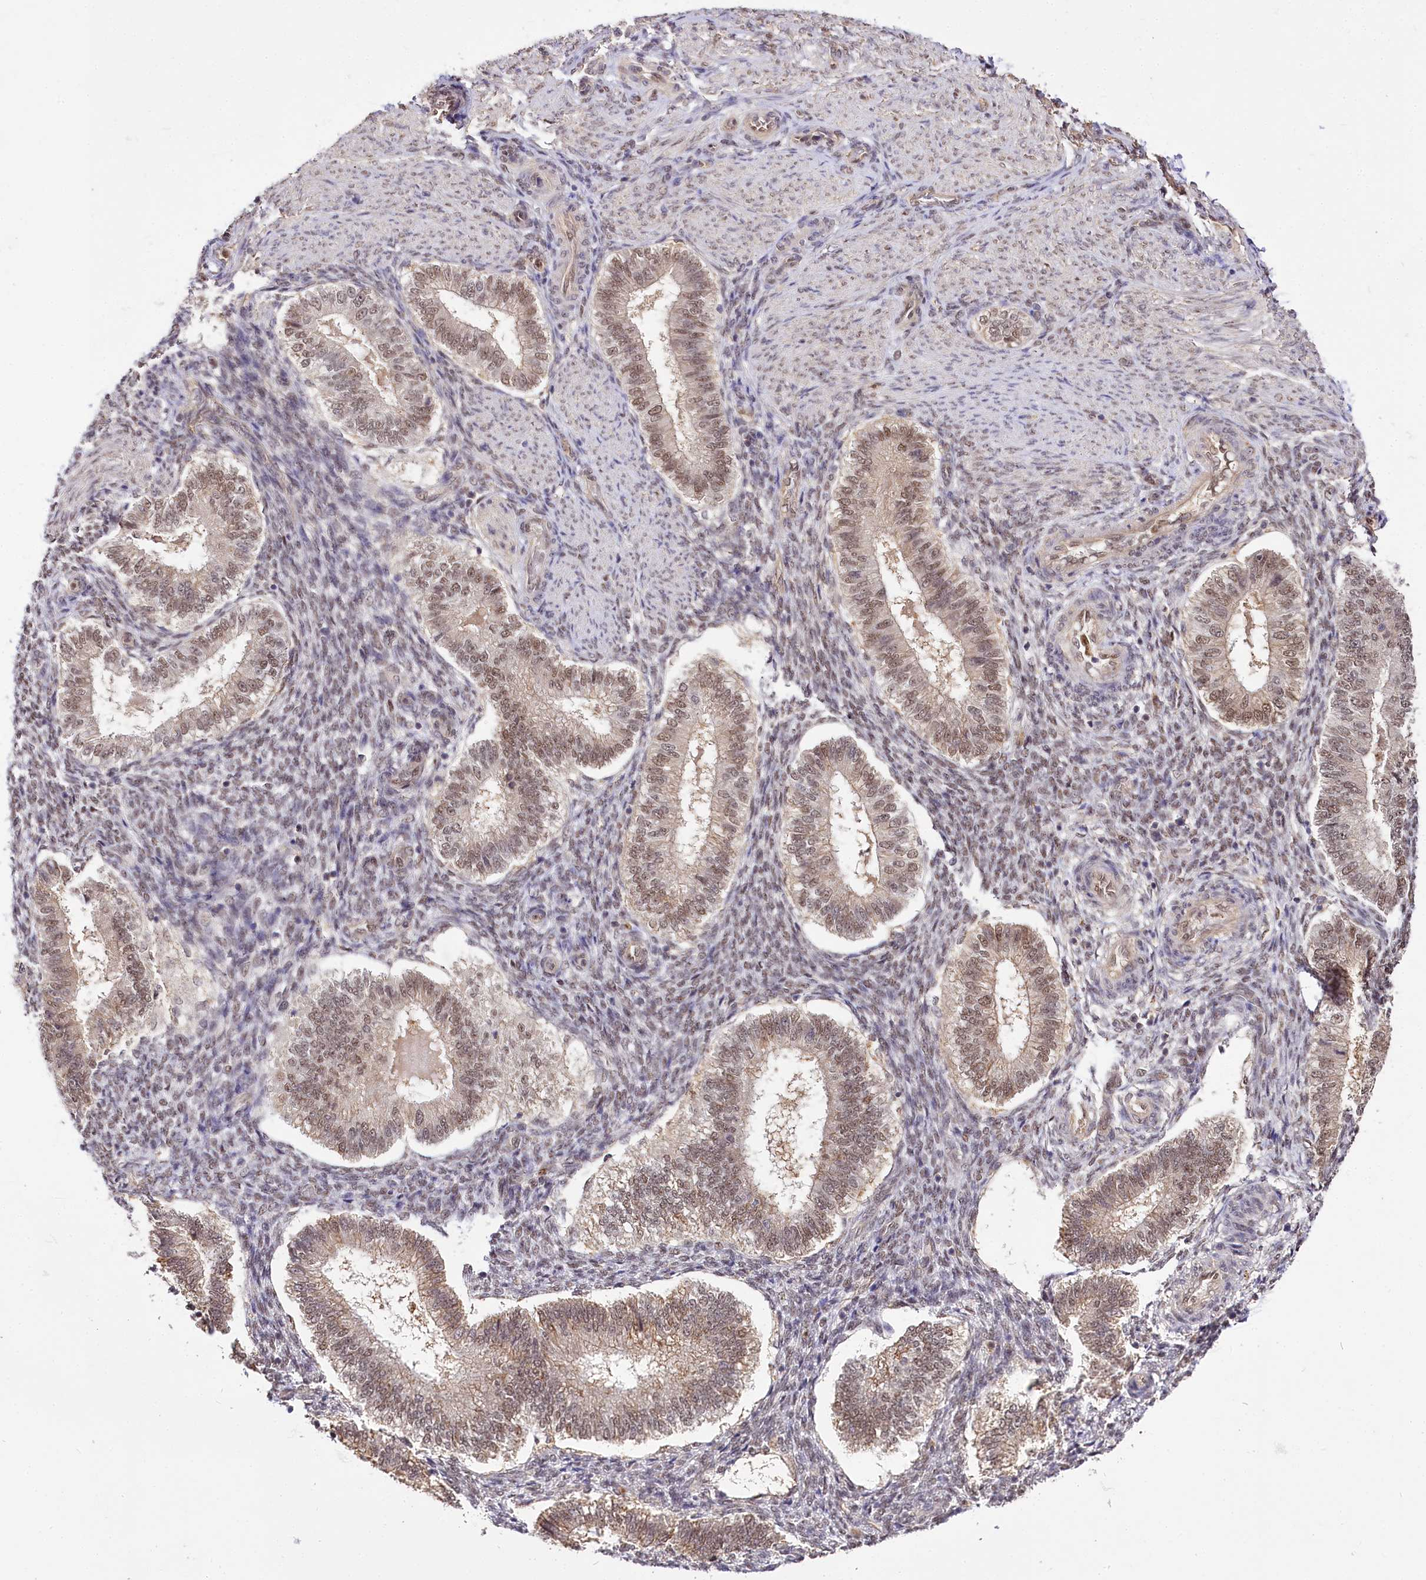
{"staining": {"intensity": "moderate", "quantity": "25%-75%", "location": "nuclear"}, "tissue": "endometrium", "cell_type": "Cells in endometrial stroma", "image_type": "normal", "snomed": [{"axis": "morphology", "description": "Normal tissue, NOS"}, {"axis": "topography", "description": "Endometrium"}], "caption": "This image demonstrates normal endometrium stained with immunohistochemistry to label a protein in brown. The nuclear of cells in endometrial stroma show moderate positivity for the protein. Nuclei are counter-stained blue.", "gene": "GNL3L", "patient": {"sex": "female", "age": 25}}